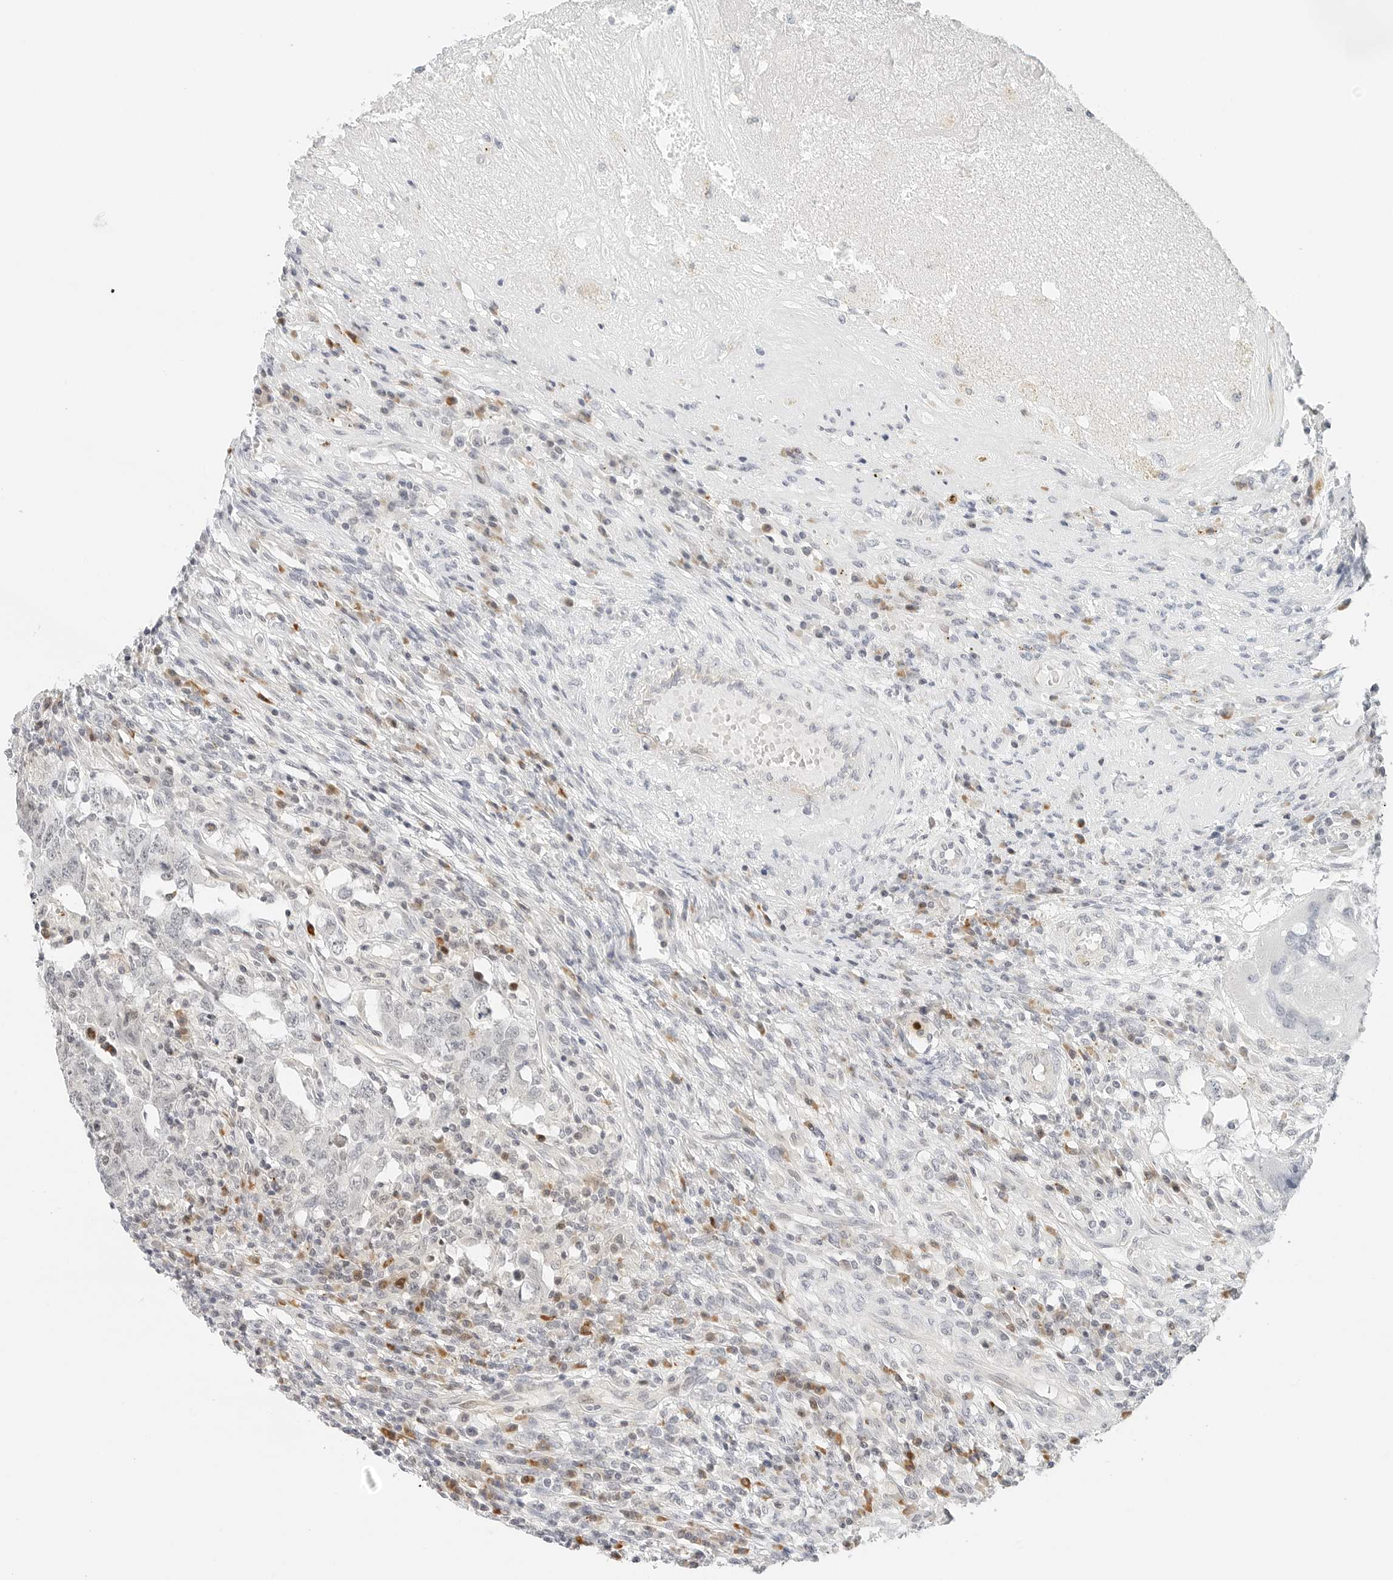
{"staining": {"intensity": "negative", "quantity": "none", "location": "none"}, "tissue": "testis cancer", "cell_type": "Tumor cells", "image_type": "cancer", "snomed": [{"axis": "morphology", "description": "Carcinoma, Embryonal, NOS"}, {"axis": "topography", "description": "Testis"}], "caption": "Immunohistochemistry photomicrograph of neoplastic tissue: human testis cancer stained with DAB reveals no significant protein staining in tumor cells. The staining was performed using DAB to visualize the protein expression in brown, while the nuclei were stained in blue with hematoxylin (Magnification: 20x).", "gene": "PARP10", "patient": {"sex": "male", "age": 26}}